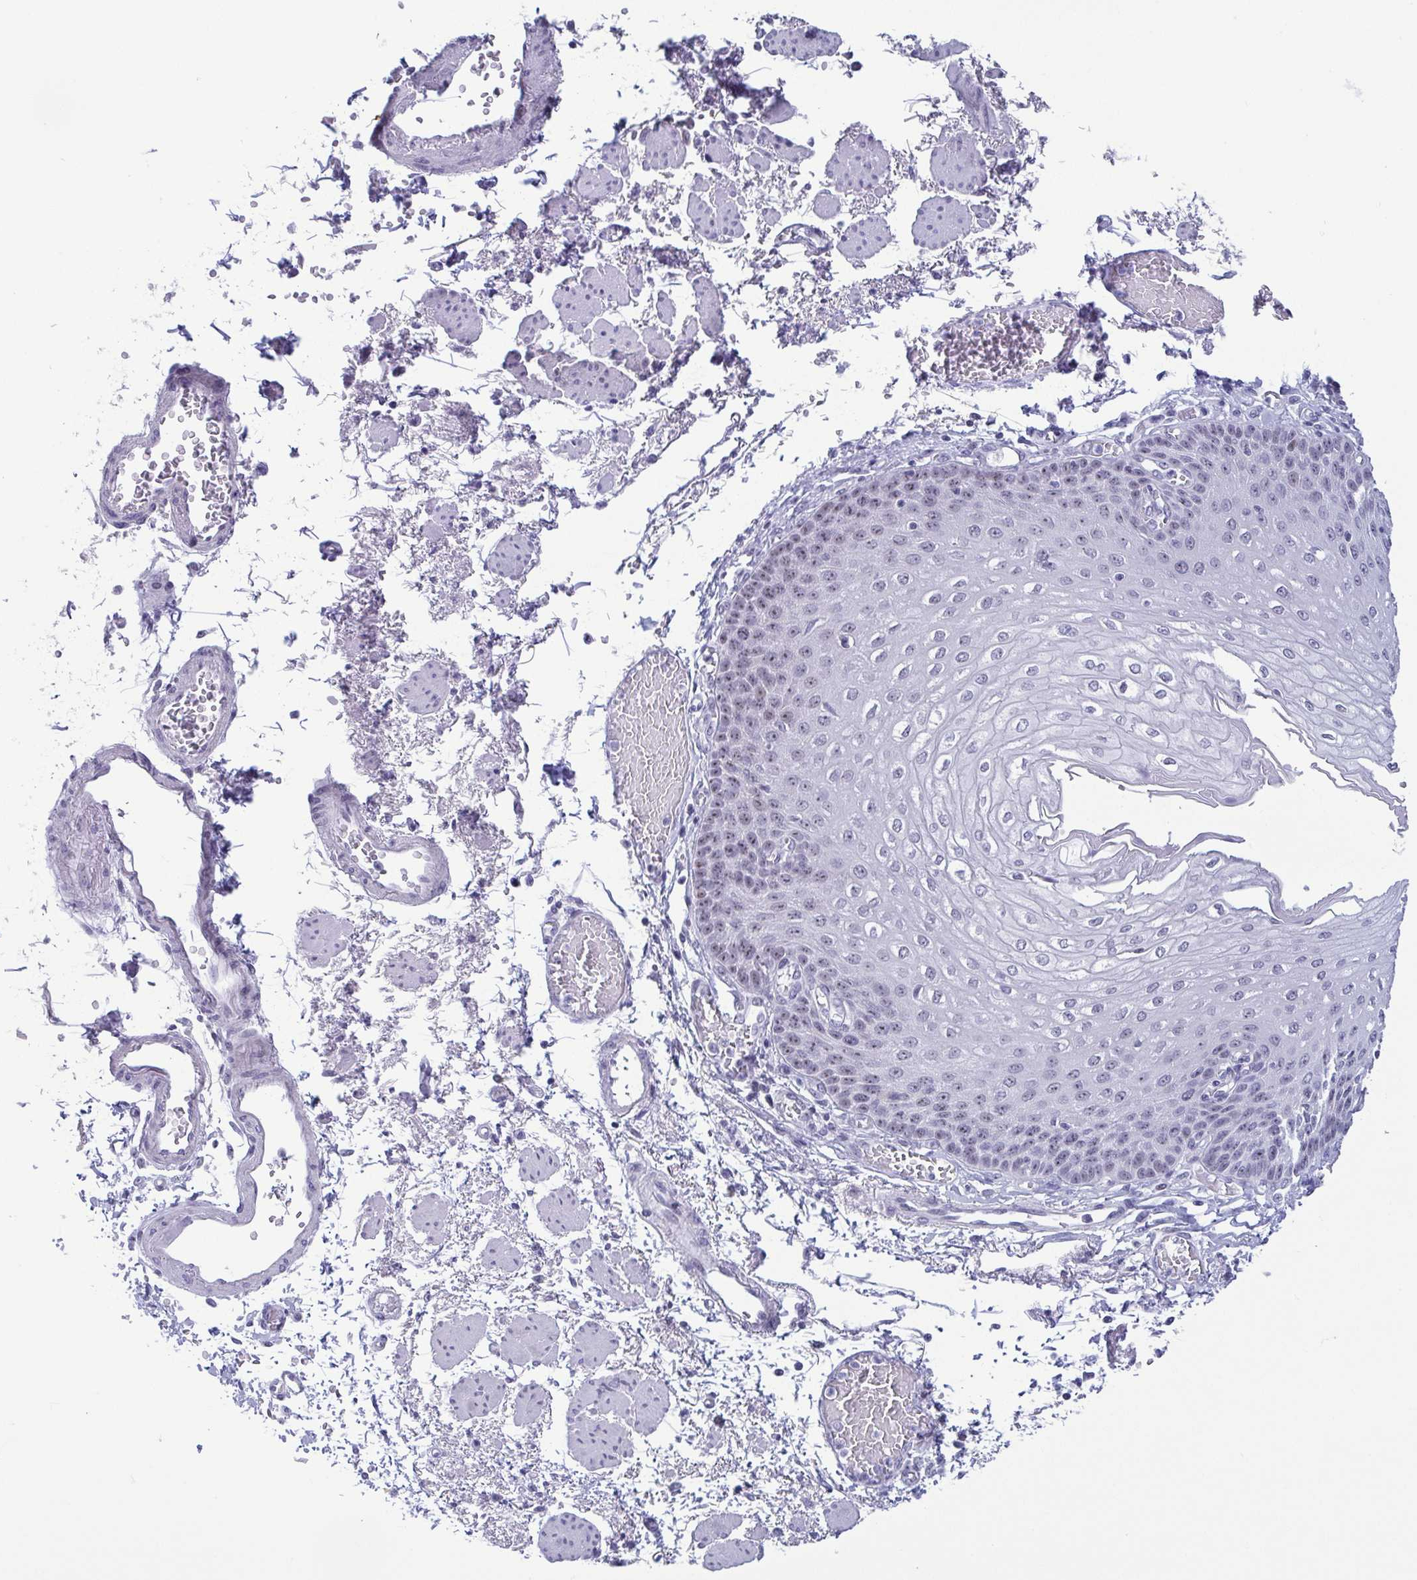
{"staining": {"intensity": "weak", "quantity": "25%-75%", "location": "nuclear"}, "tissue": "esophagus", "cell_type": "Squamous epithelial cells", "image_type": "normal", "snomed": [{"axis": "morphology", "description": "Normal tissue, NOS"}, {"axis": "morphology", "description": "Adenocarcinoma, NOS"}, {"axis": "topography", "description": "Esophagus"}], "caption": "The photomicrograph shows immunohistochemical staining of benign esophagus. There is weak nuclear positivity is identified in approximately 25%-75% of squamous epithelial cells.", "gene": "BZW1", "patient": {"sex": "male", "age": 81}}